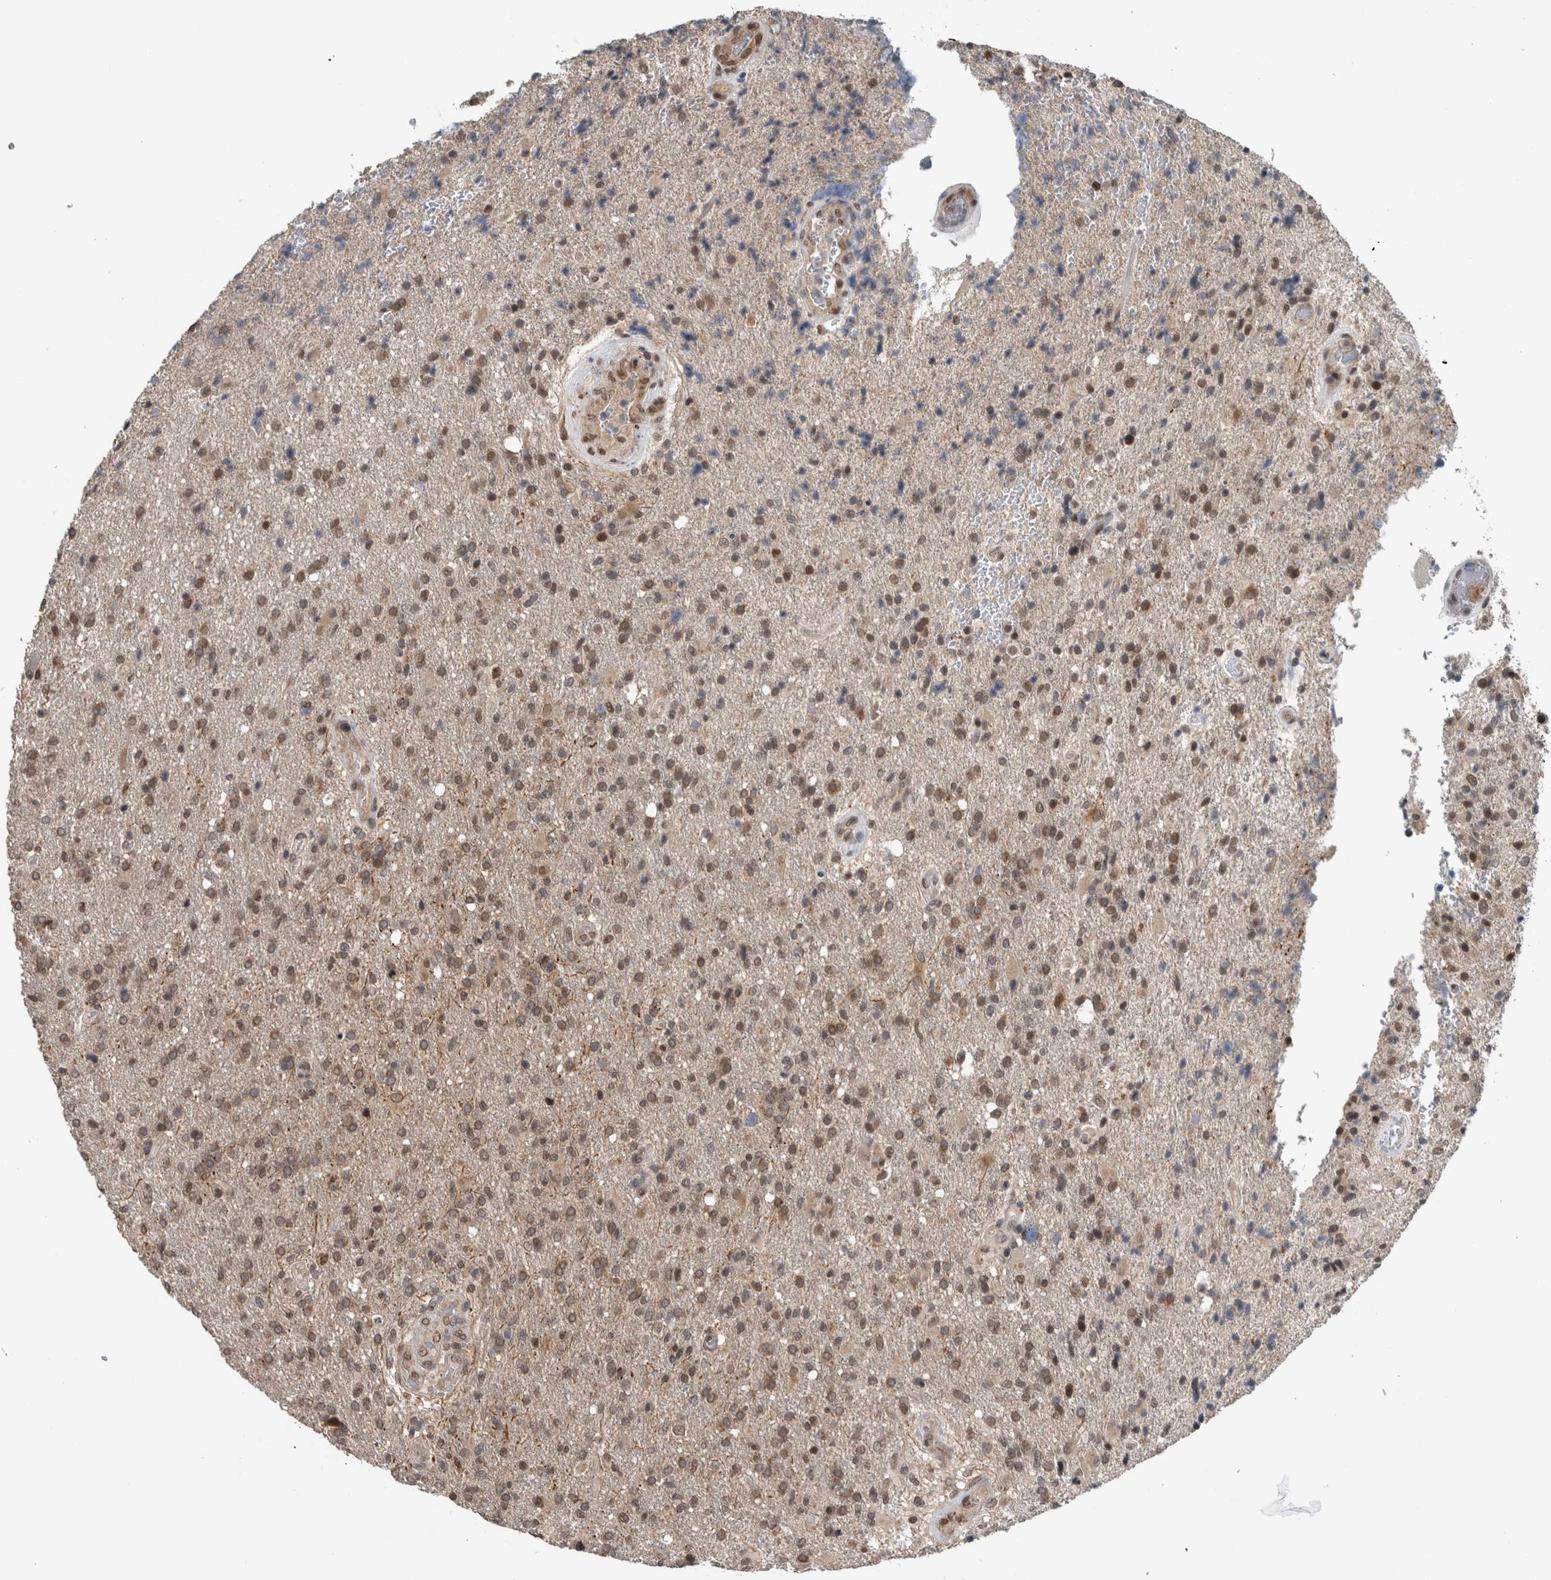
{"staining": {"intensity": "weak", "quantity": ">75%", "location": "cytoplasmic/membranous,nuclear"}, "tissue": "glioma", "cell_type": "Tumor cells", "image_type": "cancer", "snomed": [{"axis": "morphology", "description": "Glioma, malignant, High grade"}, {"axis": "topography", "description": "Brain"}], "caption": "The micrograph exhibits a brown stain indicating the presence of a protein in the cytoplasmic/membranous and nuclear of tumor cells in glioma. Nuclei are stained in blue.", "gene": "SPAG7", "patient": {"sex": "male", "age": 72}}